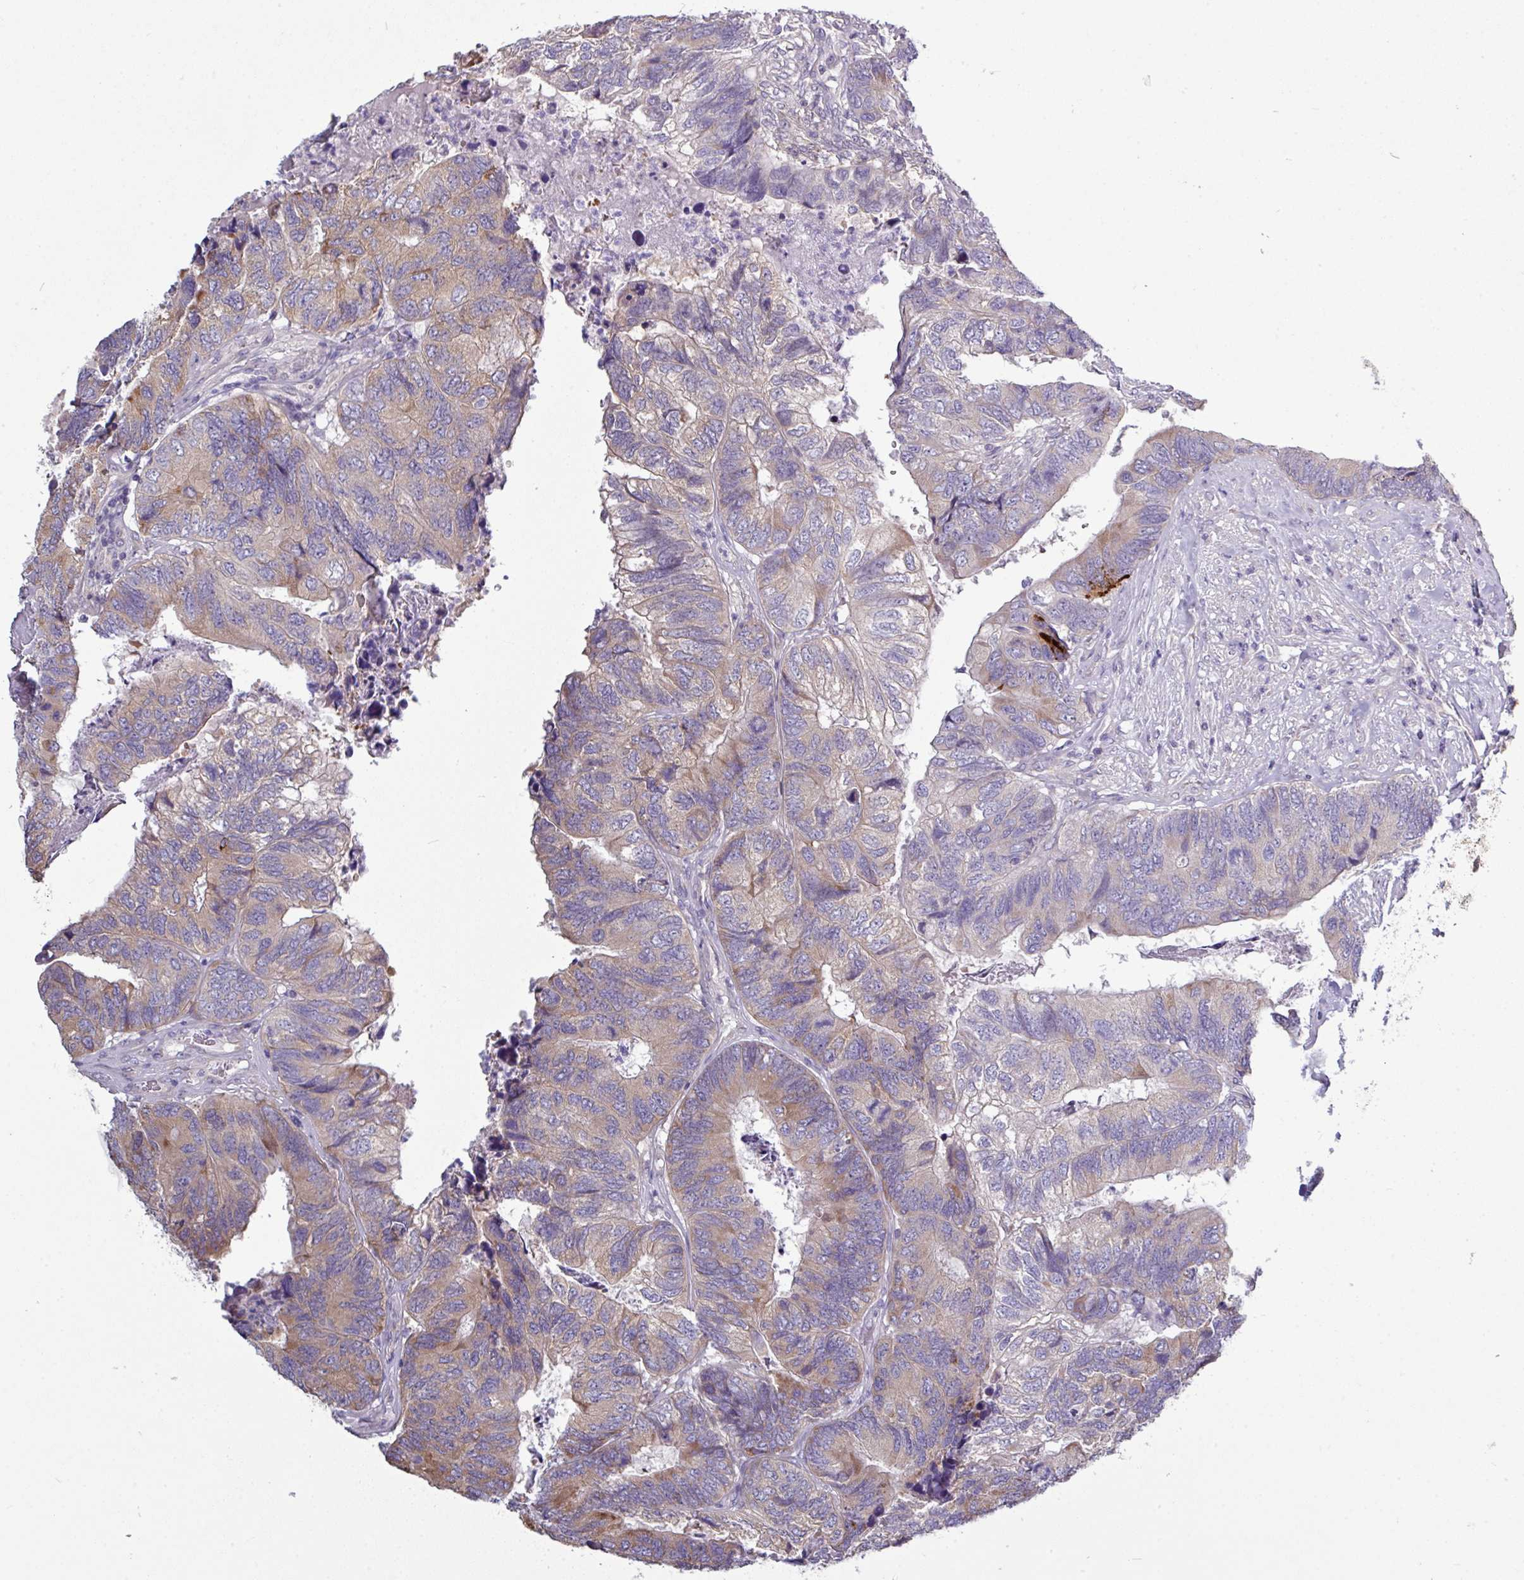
{"staining": {"intensity": "moderate", "quantity": "25%-75%", "location": "cytoplasmic/membranous"}, "tissue": "colorectal cancer", "cell_type": "Tumor cells", "image_type": "cancer", "snomed": [{"axis": "morphology", "description": "Adenocarcinoma, NOS"}, {"axis": "topography", "description": "Colon"}], "caption": "About 25%-75% of tumor cells in colorectal cancer show moderate cytoplasmic/membranous protein staining as visualized by brown immunohistochemical staining.", "gene": "AGAP5", "patient": {"sex": "female", "age": 67}}